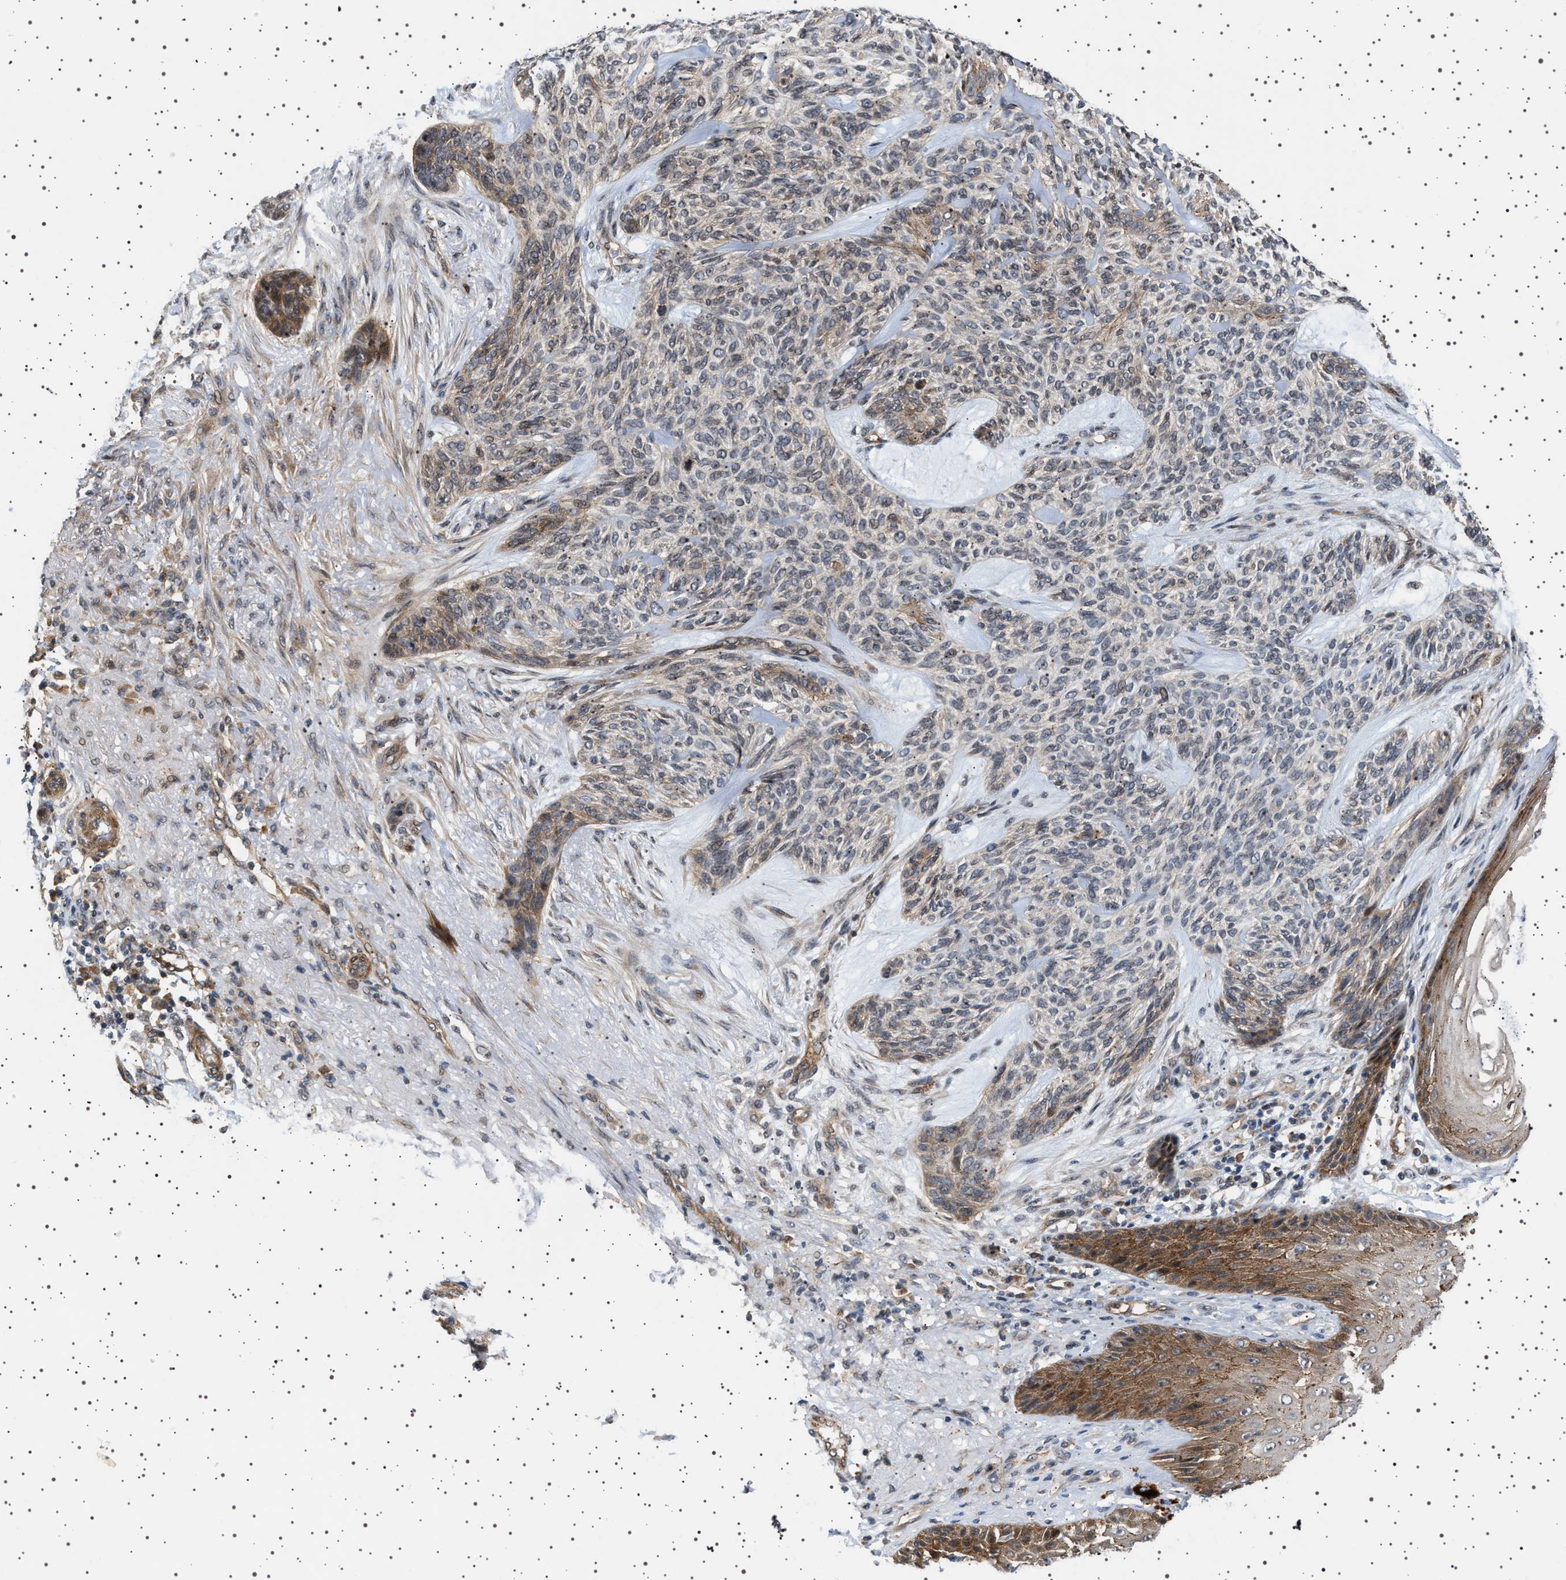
{"staining": {"intensity": "moderate", "quantity": "<25%", "location": "cytoplasmic/membranous"}, "tissue": "skin cancer", "cell_type": "Tumor cells", "image_type": "cancer", "snomed": [{"axis": "morphology", "description": "Basal cell carcinoma"}, {"axis": "topography", "description": "Skin"}], "caption": "Protein expression analysis of human skin cancer (basal cell carcinoma) reveals moderate cytoplasmic/membranous positivity in about <25% of tumor cells. (IHC, brightfield microscopy, high magnification).", "gene": "BAG3", "patient": {"sex": "male", "age": 55}}